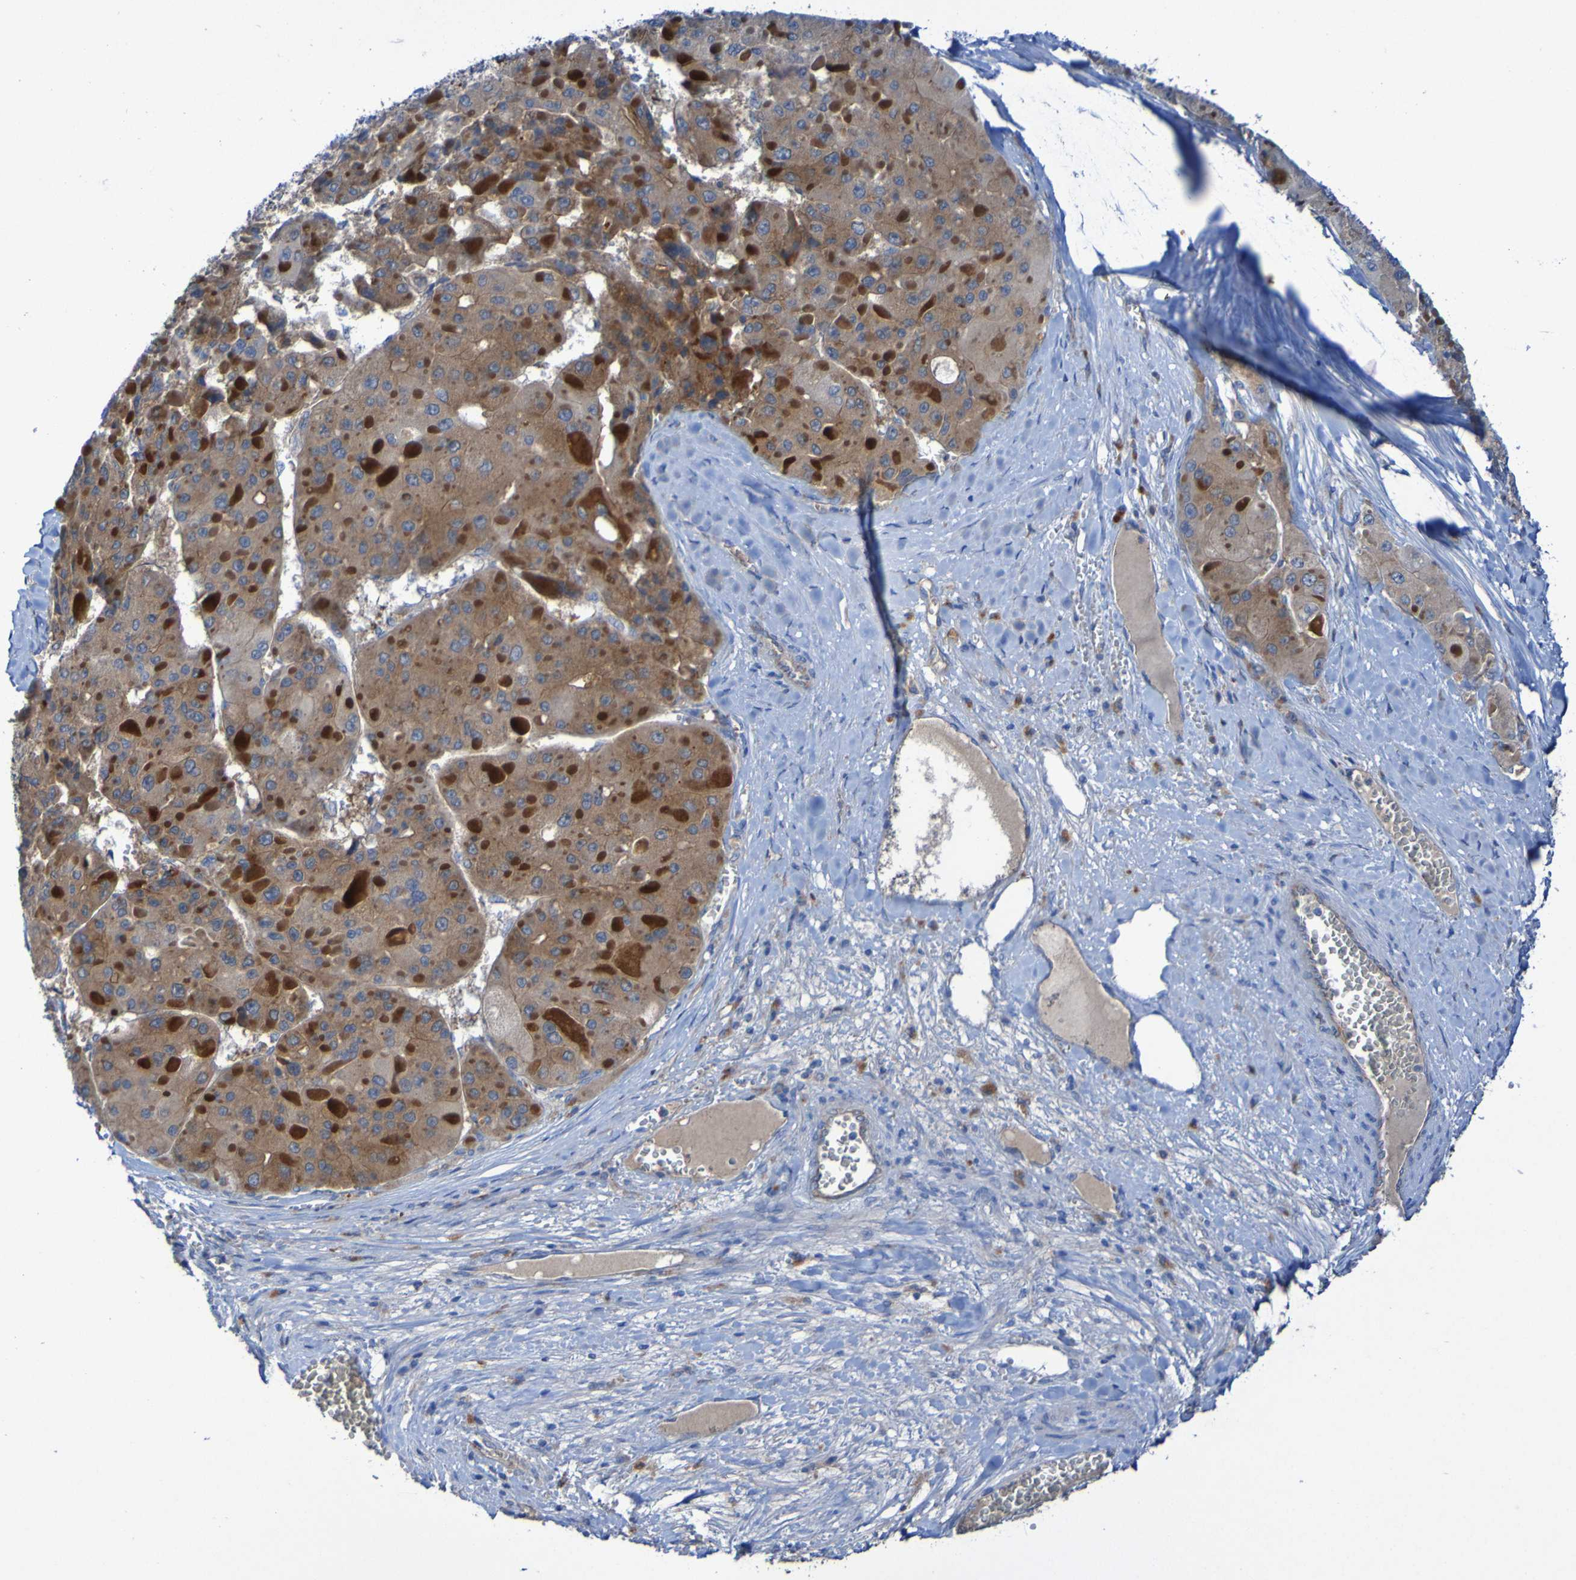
{"staining": {"intensity": "moderate", "quantity": ">75%", "location": "cytoplasmic/membranous"}, "tissue": "liver cancer", "cell_type": "Tumor cells", "image_type": "cancer", "snomed": [{"axis": "morphology", "description": "Carcinoma, Hepatocellular, NOS"}, {"axis": "topography", "description": "Liver"}], "caption": "Liver cancer was stained to show a protein in brown. There is medium levels of moderate cytoplasmic/membranous staining in about >75% of tumor cells.", "gene": "ARHGEF16", "patient": {"sex": "female", "age": 73}}